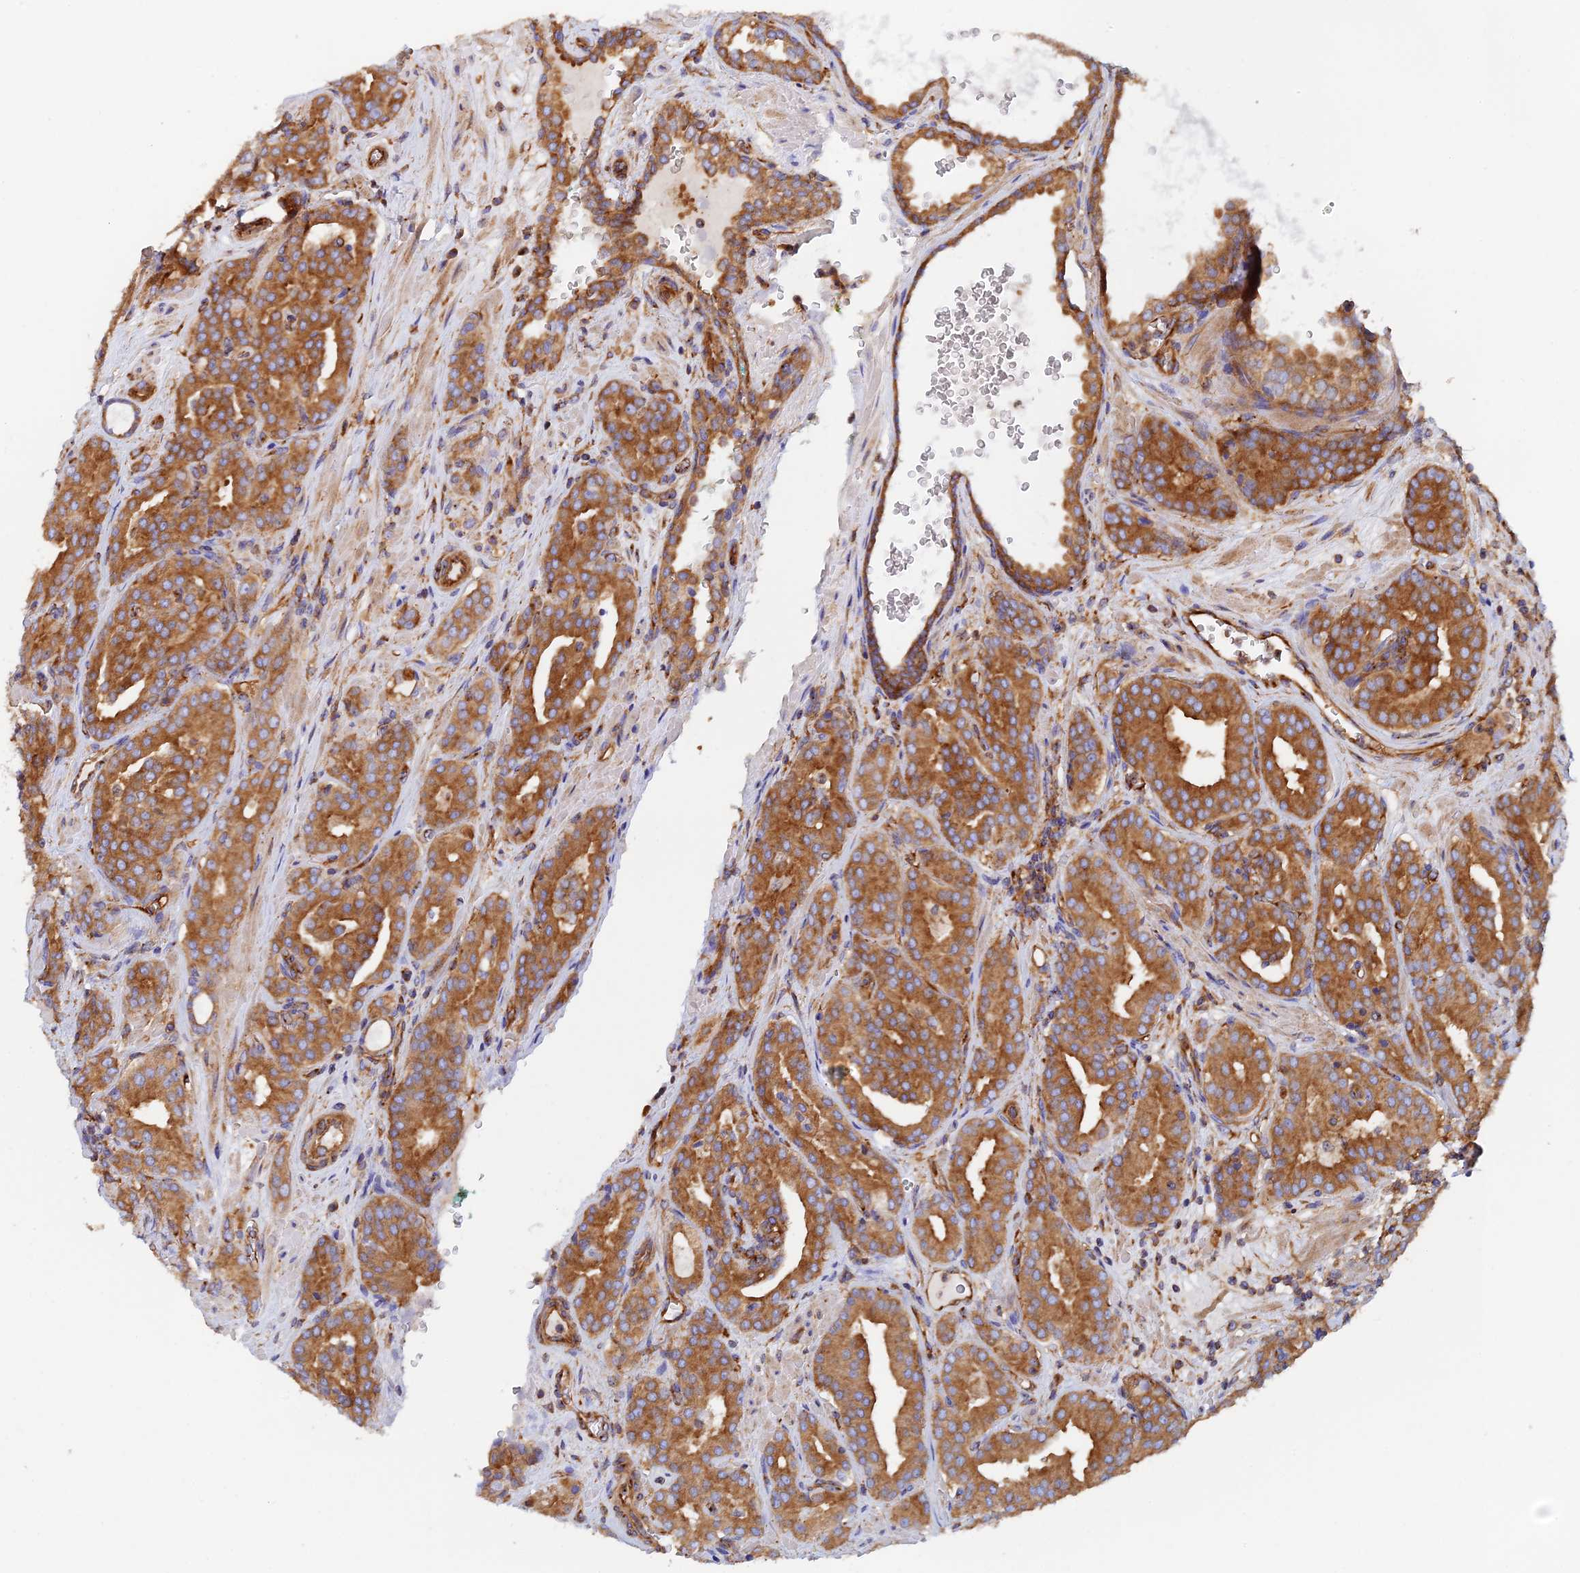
{"staining": {"intensity": "strong", "quantity": ">75%", "location": "cytoplasmic/membranous"}, "tissue": "prostate cancer", "cell_type": "Tumor cells", "image_type": "cancer", "snomed": [{"axis": "morphology", "description": "Adenocarcinoma, High grade"}, {"axis": "topography", "description": "Prostate"}], "caption": "Protein expression analysis of prostate high-grade adenocarcinoma demonstrates strong cytoplasmic/membranous positivity in approximately >75% of tumor cells.", "gene": "DCTN2", "patient": {"sex": "male", "age": 66}}